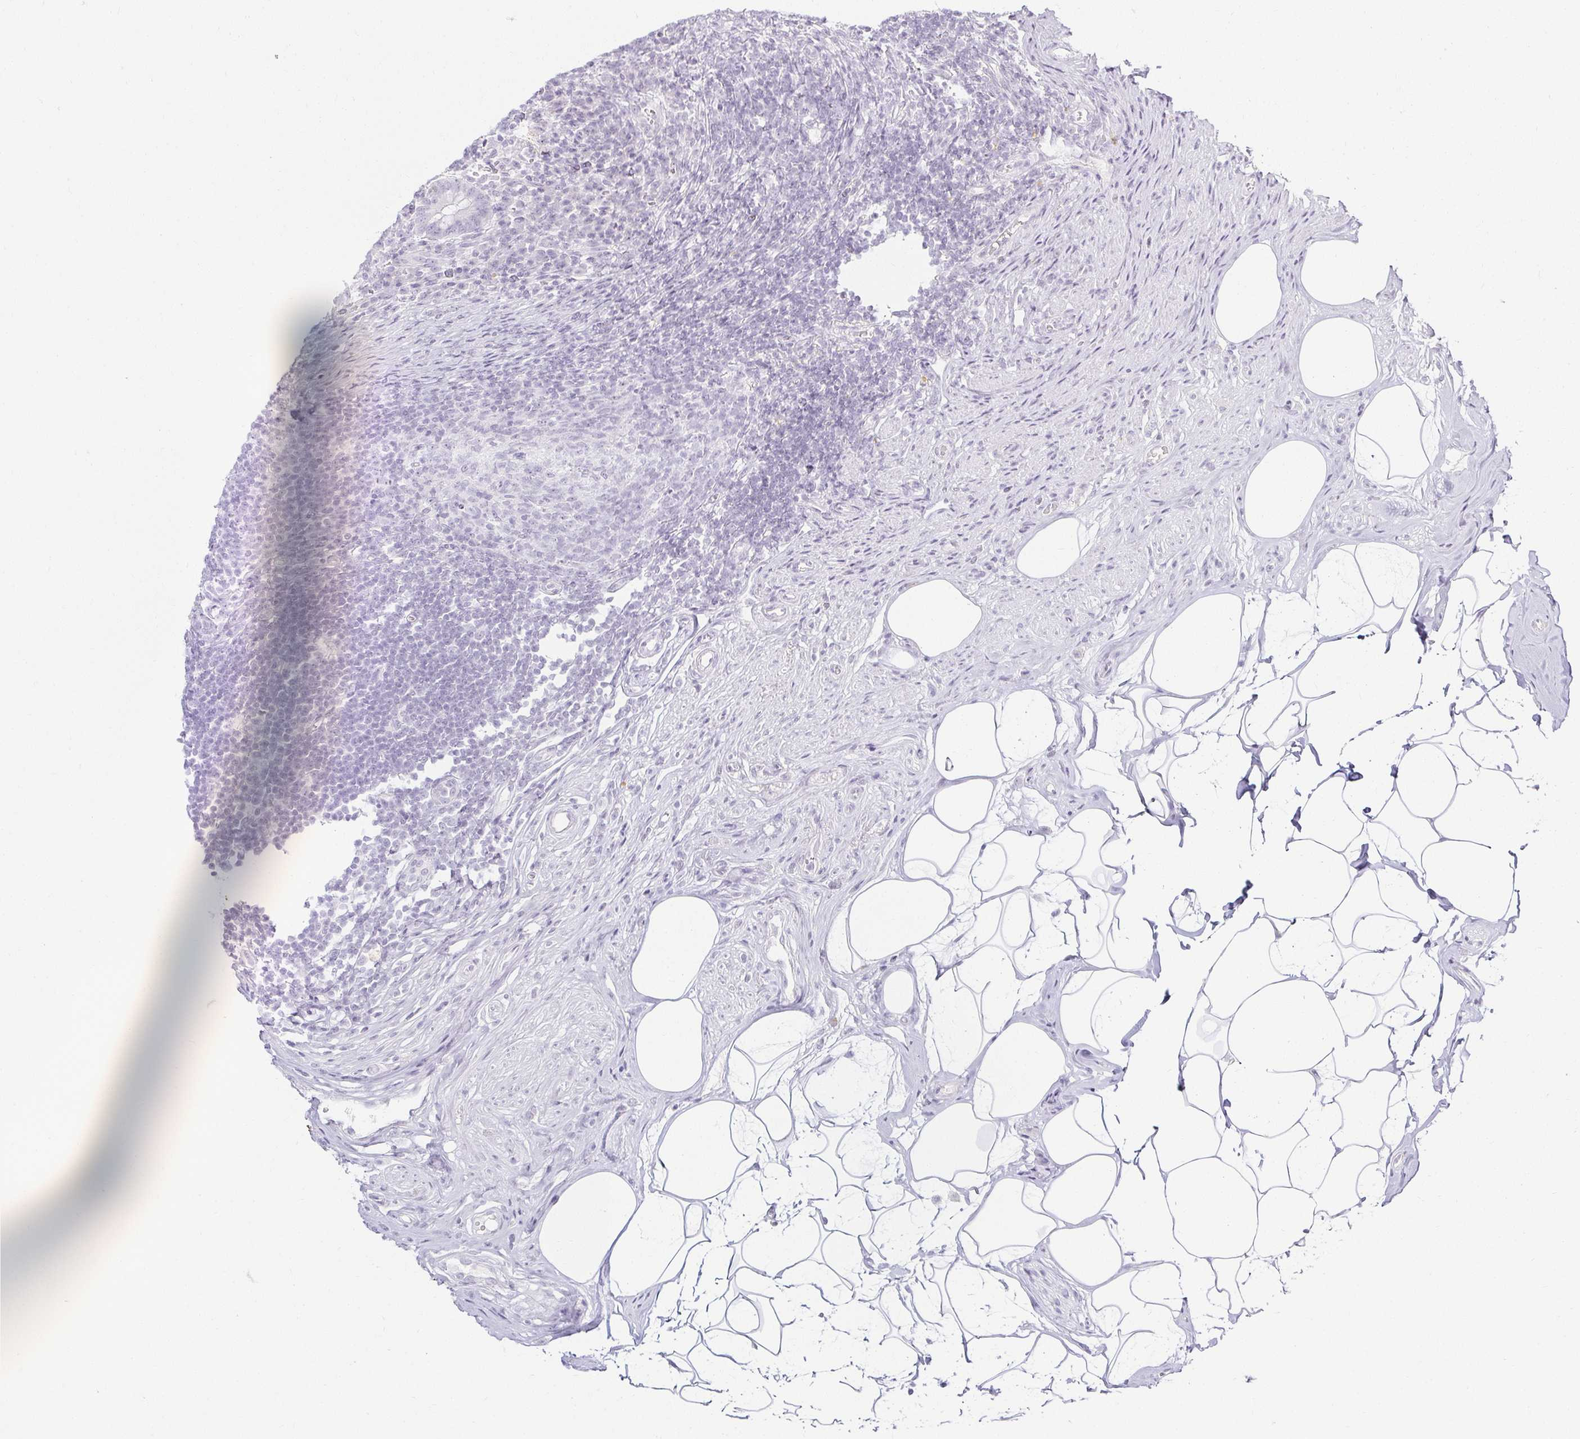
{"staining": {"intensity": "negative", "quantity": "none", "location": "none"}, "tissue": "appendix", "cell_type": "Glandular cells", "image_type": "normal", "snomed": [{"axis": "morphology", "description": "Normal tissue, NOS"}, {"axis": "topography", "description": "Appendix"}], "caption": "Glandular cells show no significant positivity in unremarkable appendix.", "gene": "ACAN", "patient": {"sex": "female", "age": 56}}